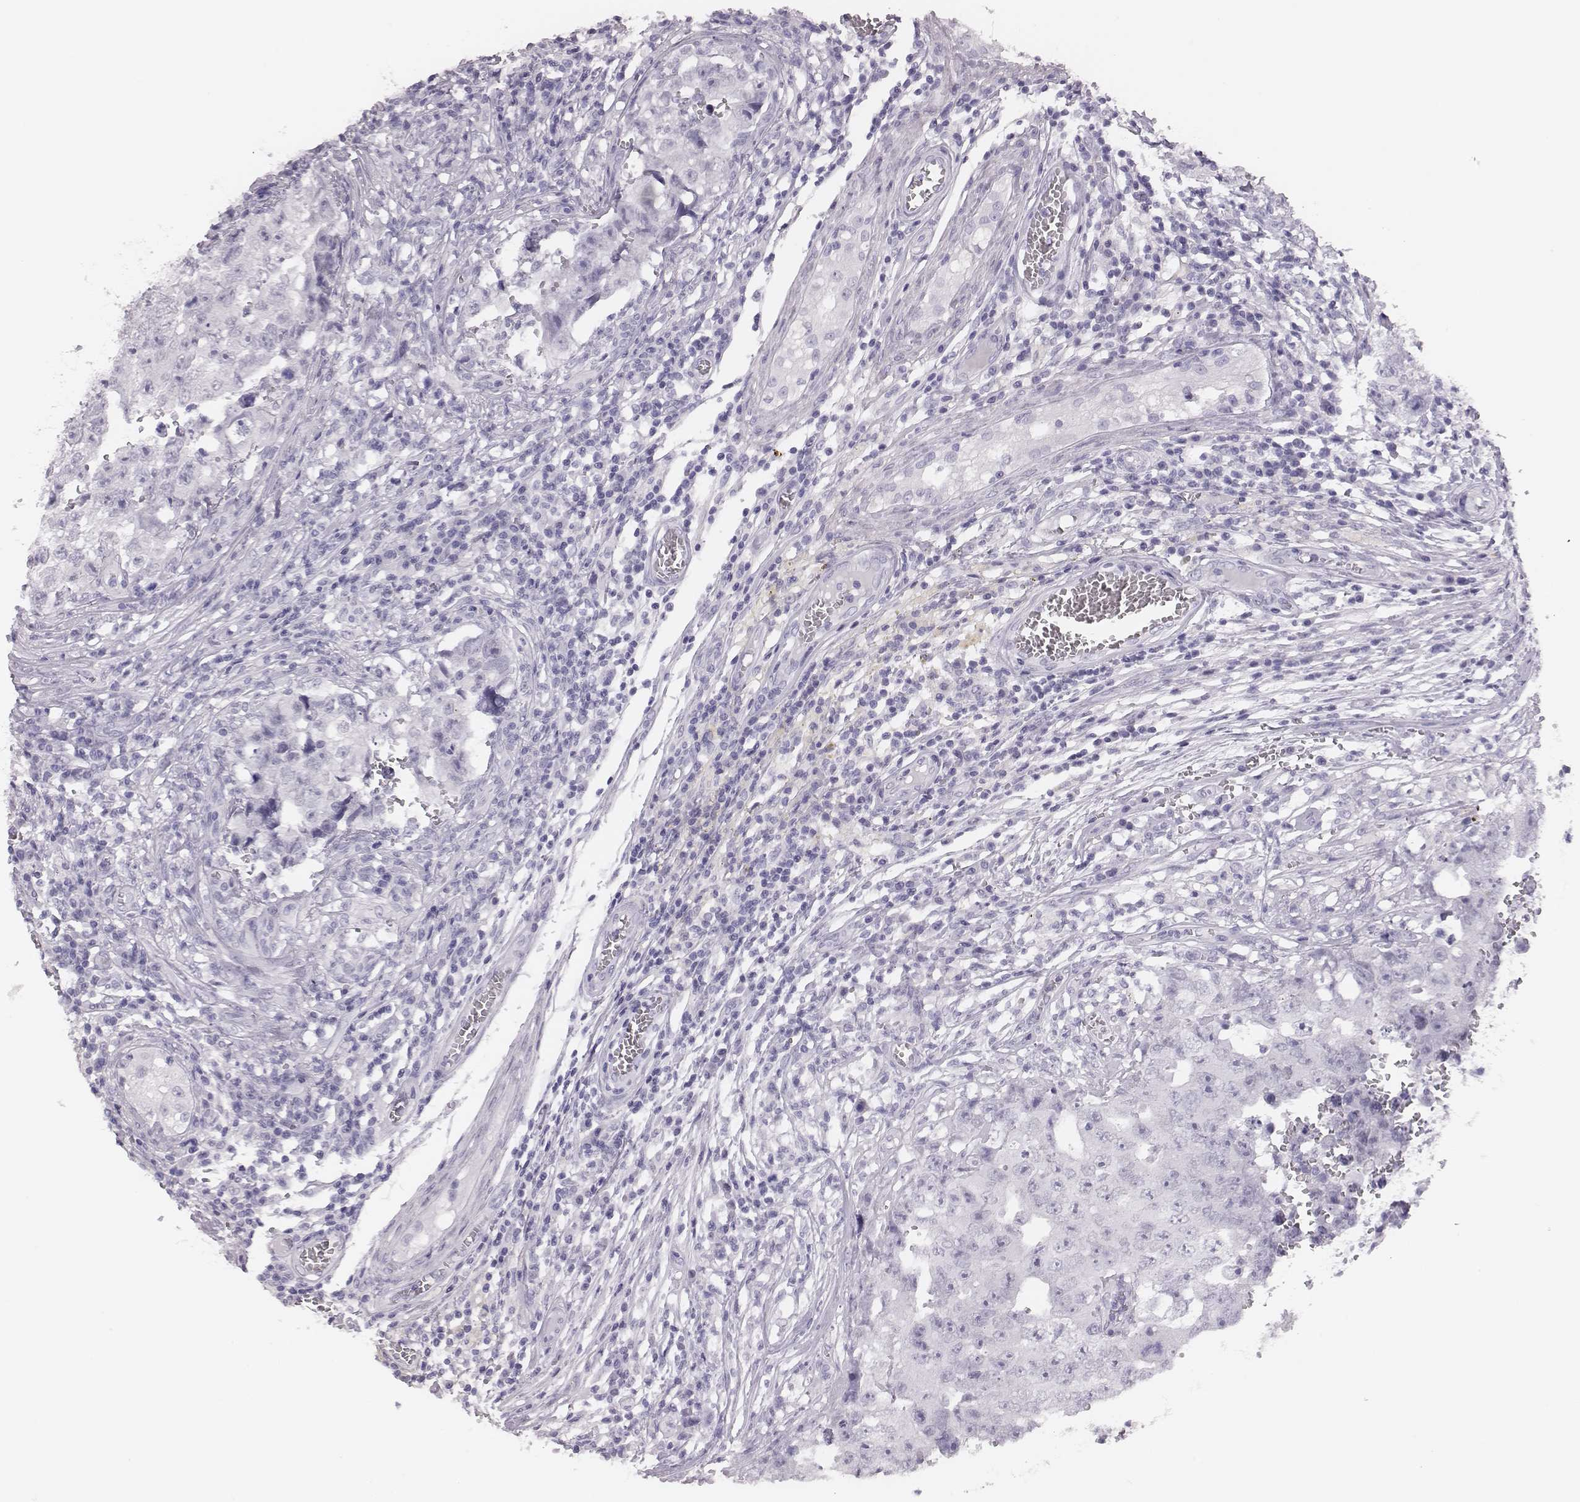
{"staining": {"intensity": "negative", "quantity": "none", "location": "none"}, "tissue": "testis cancer", "cell_type": "Tumor cells", "image_type": "cancer", "snomed": [{"axis": "morphology", "description": "Carcinoma, Embryonal, NOS"}, {"axis": "topography", "description": "Testis"}], "caption": "This is an immunohistochemistry (IHC) image of testis cancer. There is no positivity in tumor cells.", "gene": "H1-6", "patient": {"sex": "male", "age": 36}}